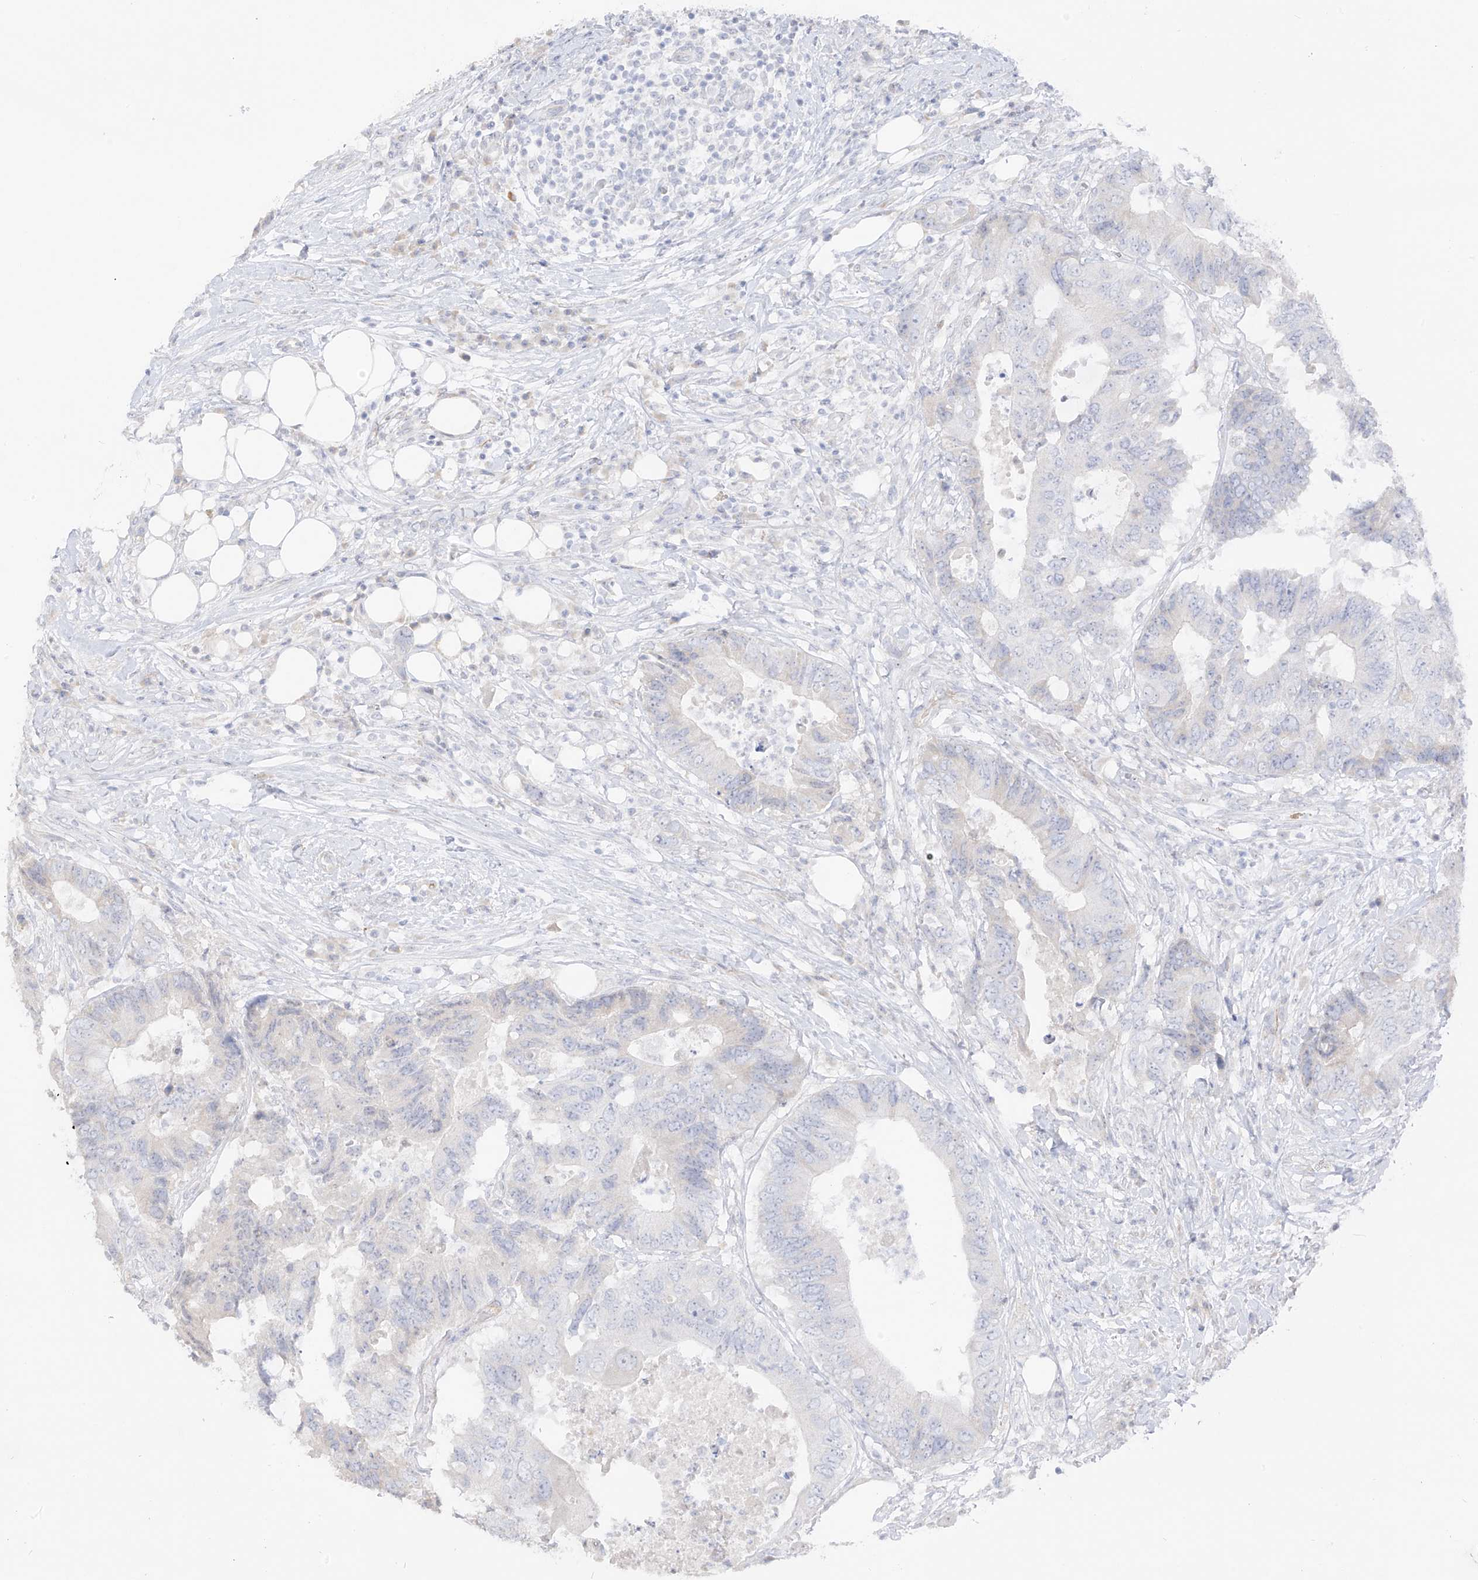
{"staining": {"intensity": "negative", "quantity": "none", "location": "none"}, "tissue": "colorectal cancer", "cell_type": "Tumor cells", "image_type": "cancer", "snomed": [{"axis": "morphology", "description": "Adenocarcinoma, NOS"}, {"axis": "topography", "description": "Colon"}], "caption": "Immunohistochemical staining of colorectal adenocarcinoma shows no significant expression in tumor cells.", "gene": "C11orf87", "patient": {"sex": "male", "age": 71}}